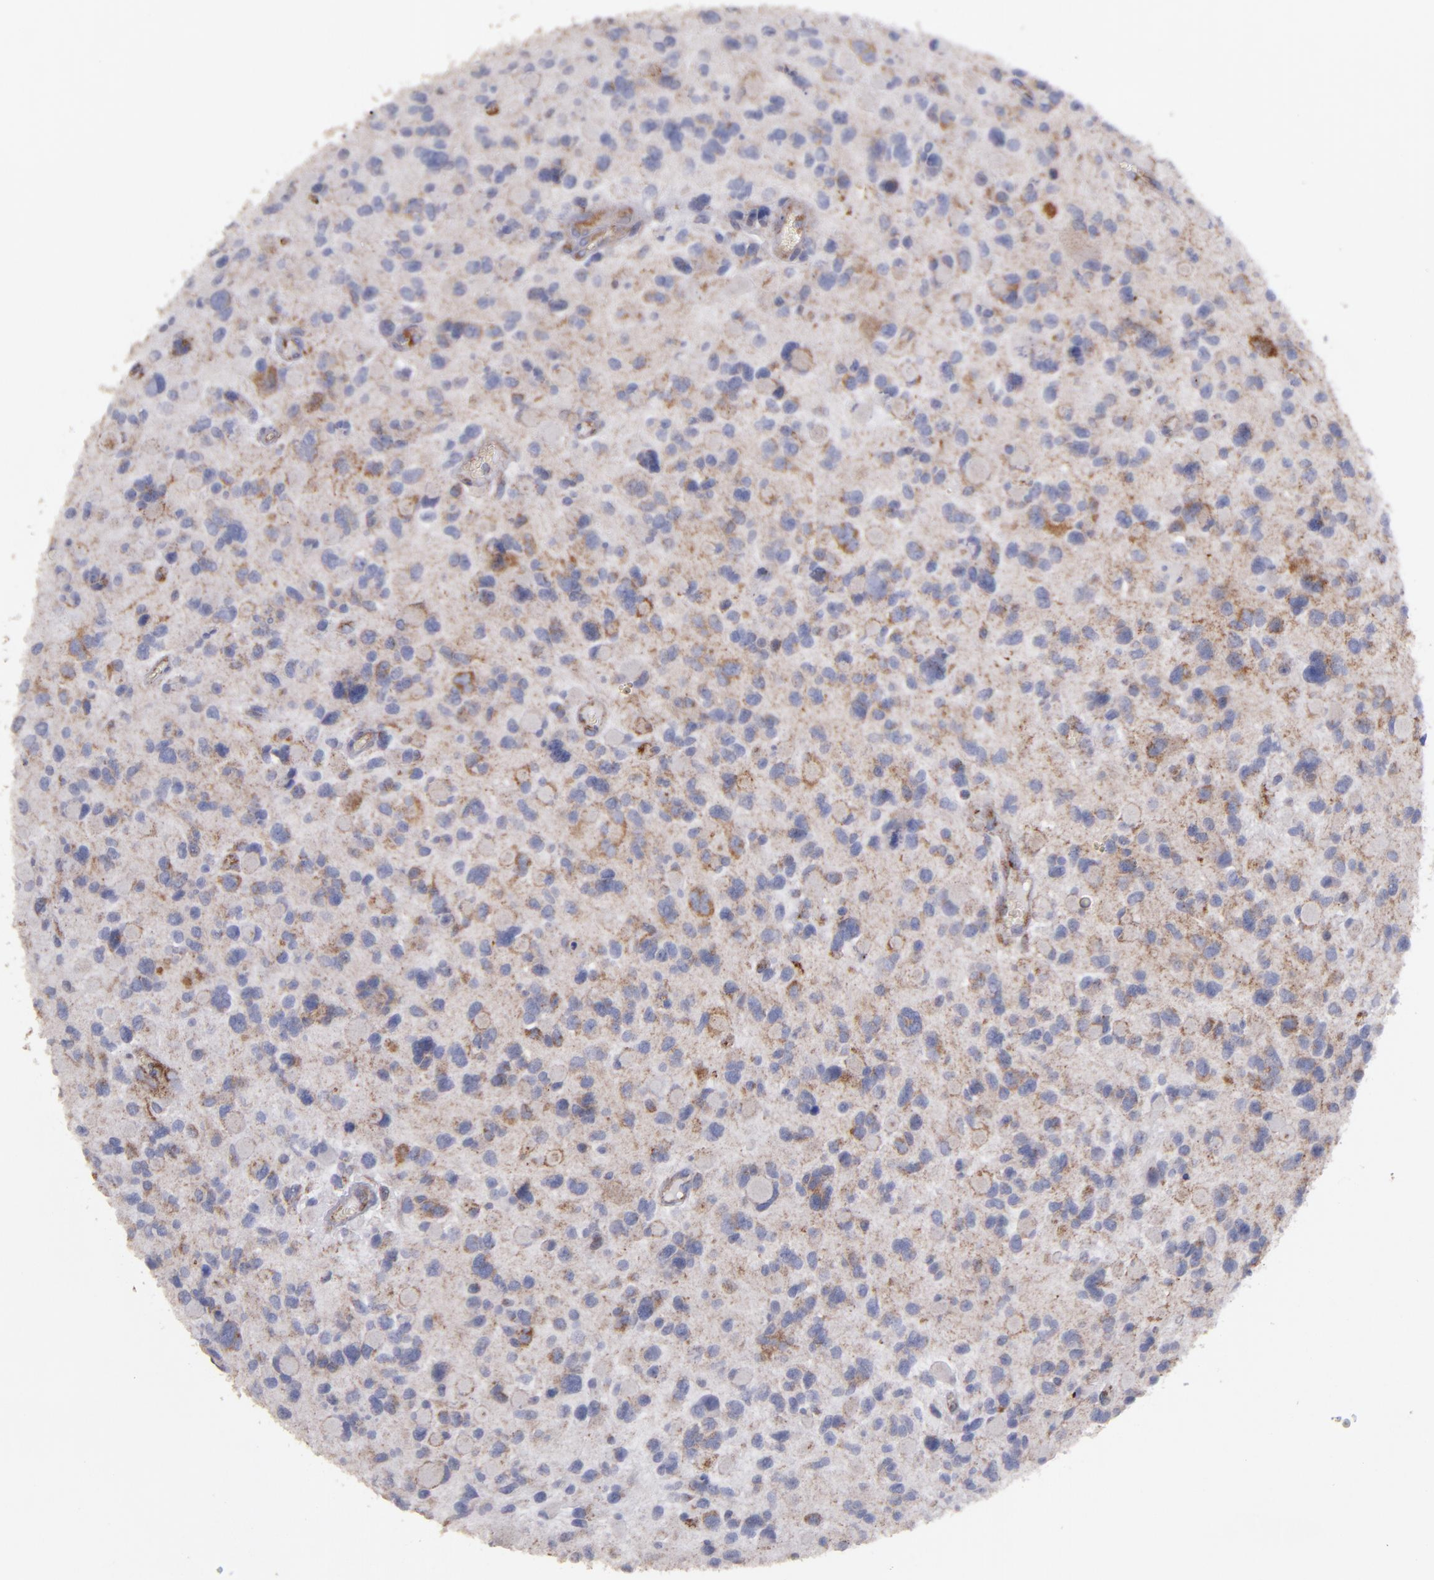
{"staining": {"intensity": "weak", "quantity": ">75%", "location": "cytoplasmic/membranous"}, "tissue": "glioma", "cell_type": "Tumor cells", "image_type": "cancer", "snomed": [{"axis": "morphology", "description": "Glioma, malignant, High grade"}, {"axis": "topography", "description": "Brain"}], "caption": "DAB immunohistochemical staining of malignant glioma (high-grade) exhibits weak cytoplasmic/membranous protein staining in approximately >75% of tumor cells. (DAB (3,3'-diaminobenzidine) = brown stain, brightfield microscopy at high magnification).", "gene": "CLTA", "patient": {"sex": "female", "age": 37}}